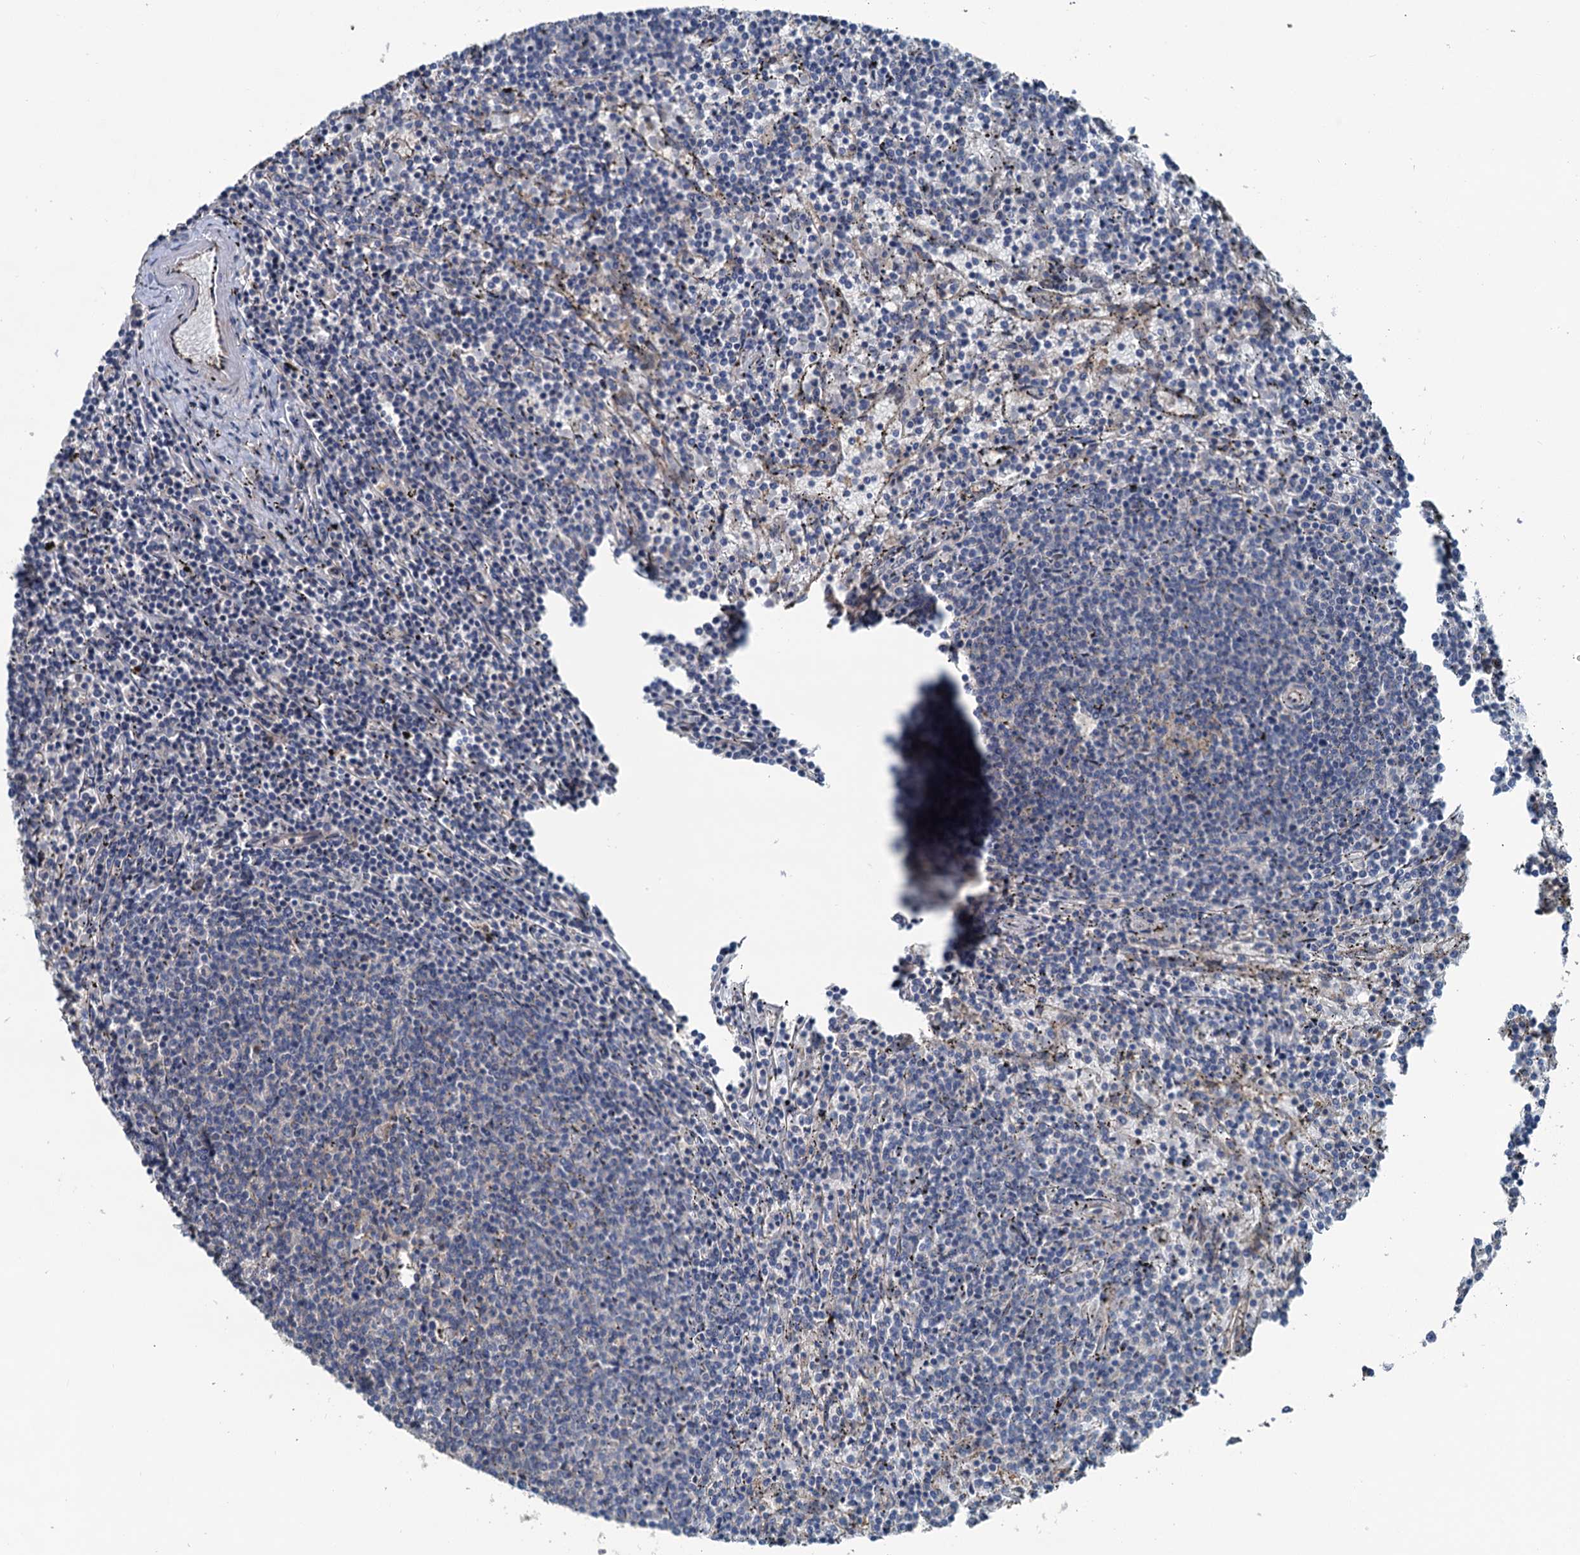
{"staining": {"intensity": "negative", "quantity": "none", "location": "none"}, "tissue": "lymphoma", "cell_type": "Tumor cells", "image_type": "cancer", "snomed": [{"axis": "morphology", "description": "Malignant lymphoma, non-Hodgkin's type, Low grade"}, {"axis": "topography", "description": "Spleen"}], "caption": "Human low-grade malignant lymphoma, non-Hodgkin's type stained for a protein using immunohistochemistry displays no positivity in tumor cells.", "gene": "TEDC1", "patient": {"sex": "female", "age": 50}}